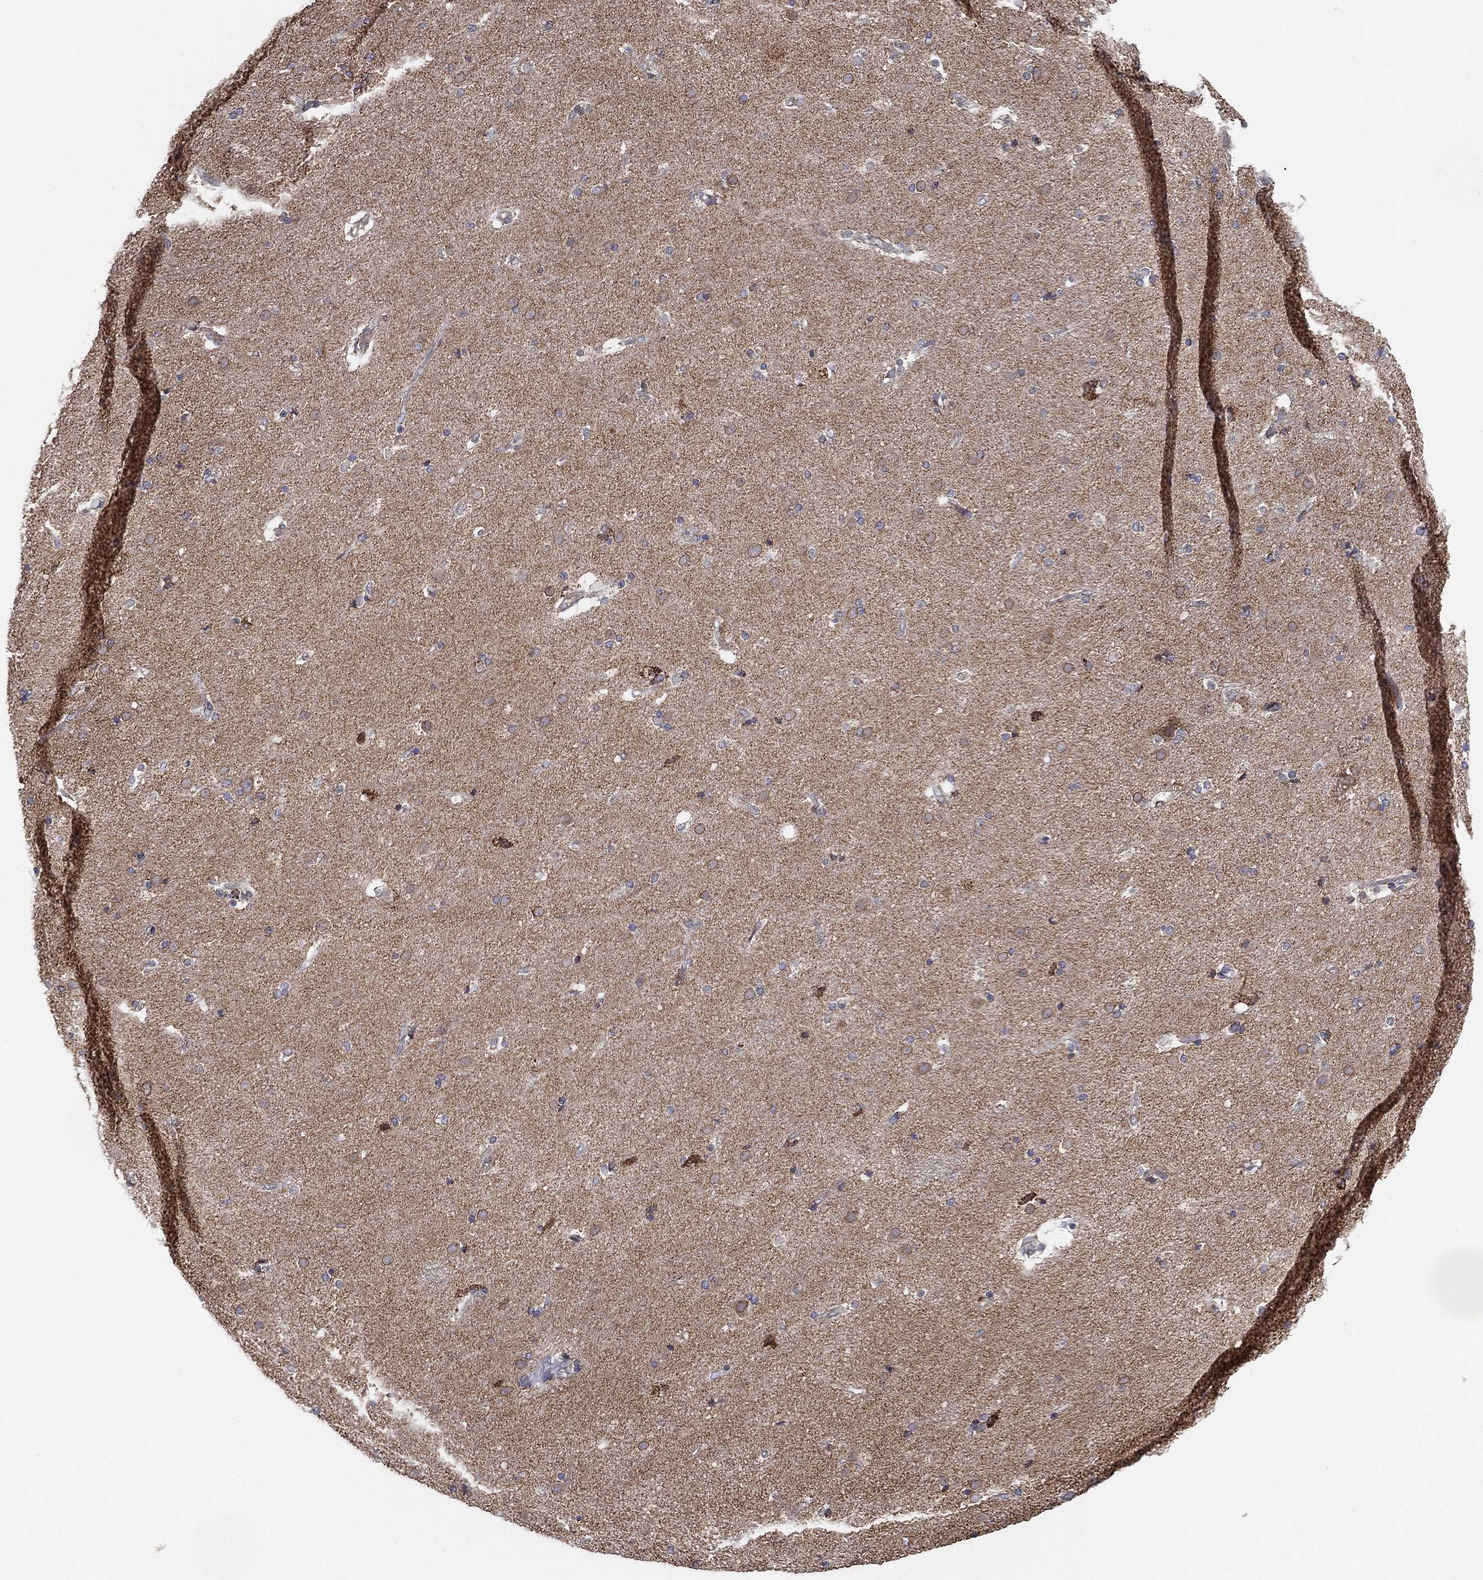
{"staining": {"intensity": "strong", "quantity": "<25%", "location": "cytoplasmic/membranous"}, "tissue": "caudate", "cell_type": "Glial cells", "image_type": "normal", "snomed": [{"axis": "morphology", "description": "Normal tissue, NOS"}, {"axis": "topography", "description": "Lateral ventricle wall"}], "caption": "High-magnification brightfield microscopy of benign caudate stained with DAB (brown) and counterstained with hematoxylin (blue). glial cells exhibit strong cytoplasmic/membranous staining is identified in about<25% of cells. (DAB (3,3'-diaminobenzidine) IHC with brightfield microscopy, high magnification).", "gene": "PSMG4", "patient": {"sex": "male", "age": 54}}